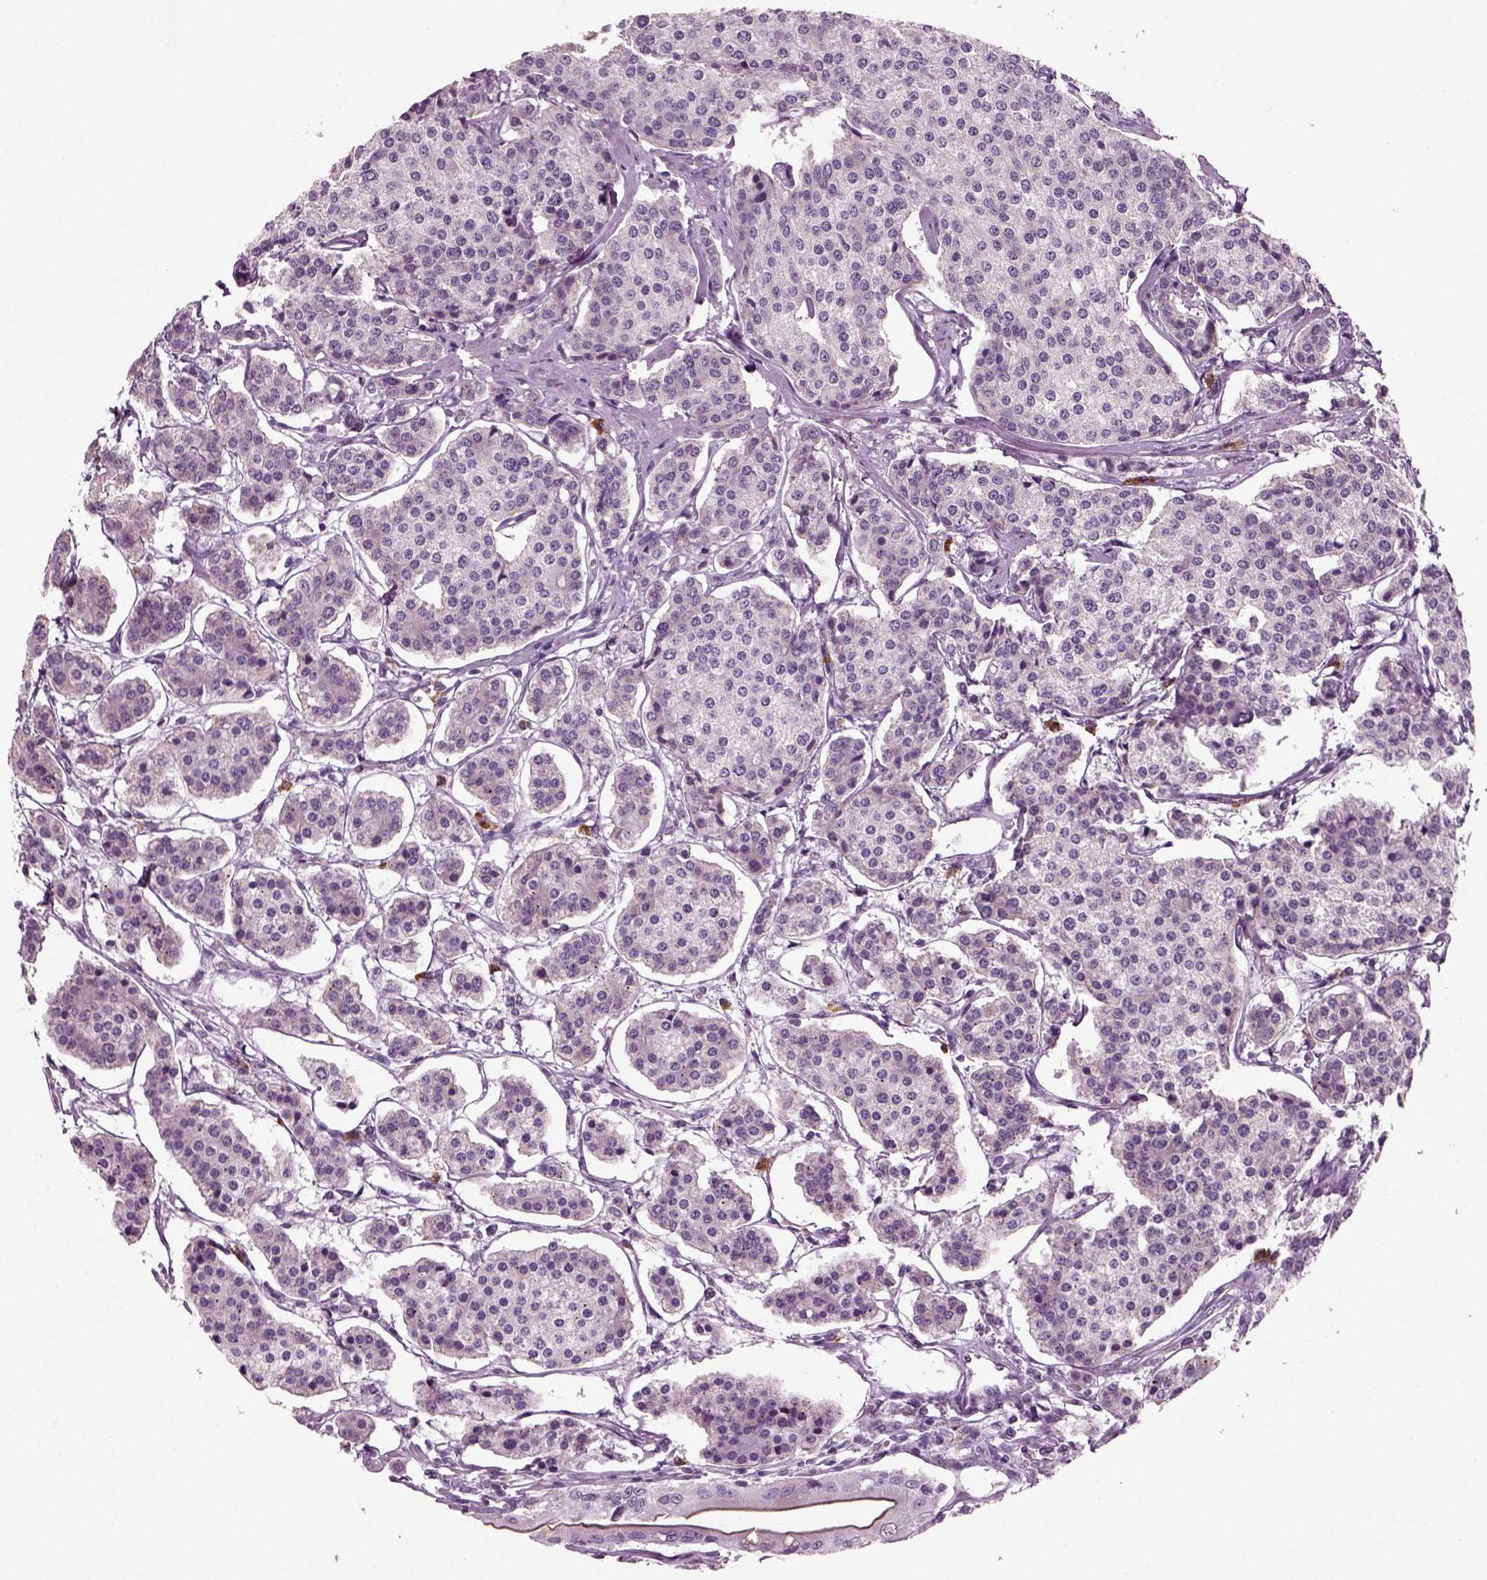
{"staining": {"intensity": "negative", "quantity": "none", "location": "none"}, "tissue": "carcinoid", "cell_type": "Tumor cells", "image_type": "cancer", "snomed": [{"axis": "morphology", "description": "Carcinoid, malignant, NOS"}, {"axis": "topography", "description": "Small intestine"}], "caption": "DAB (3,3'-diaminobenzidine) immunohistochemical staining of human carcinoid (malignant) demonstrates no significant expression in tumor cells.", "gene": "RND2", "patient": {"sex": "female", "age": 65}}